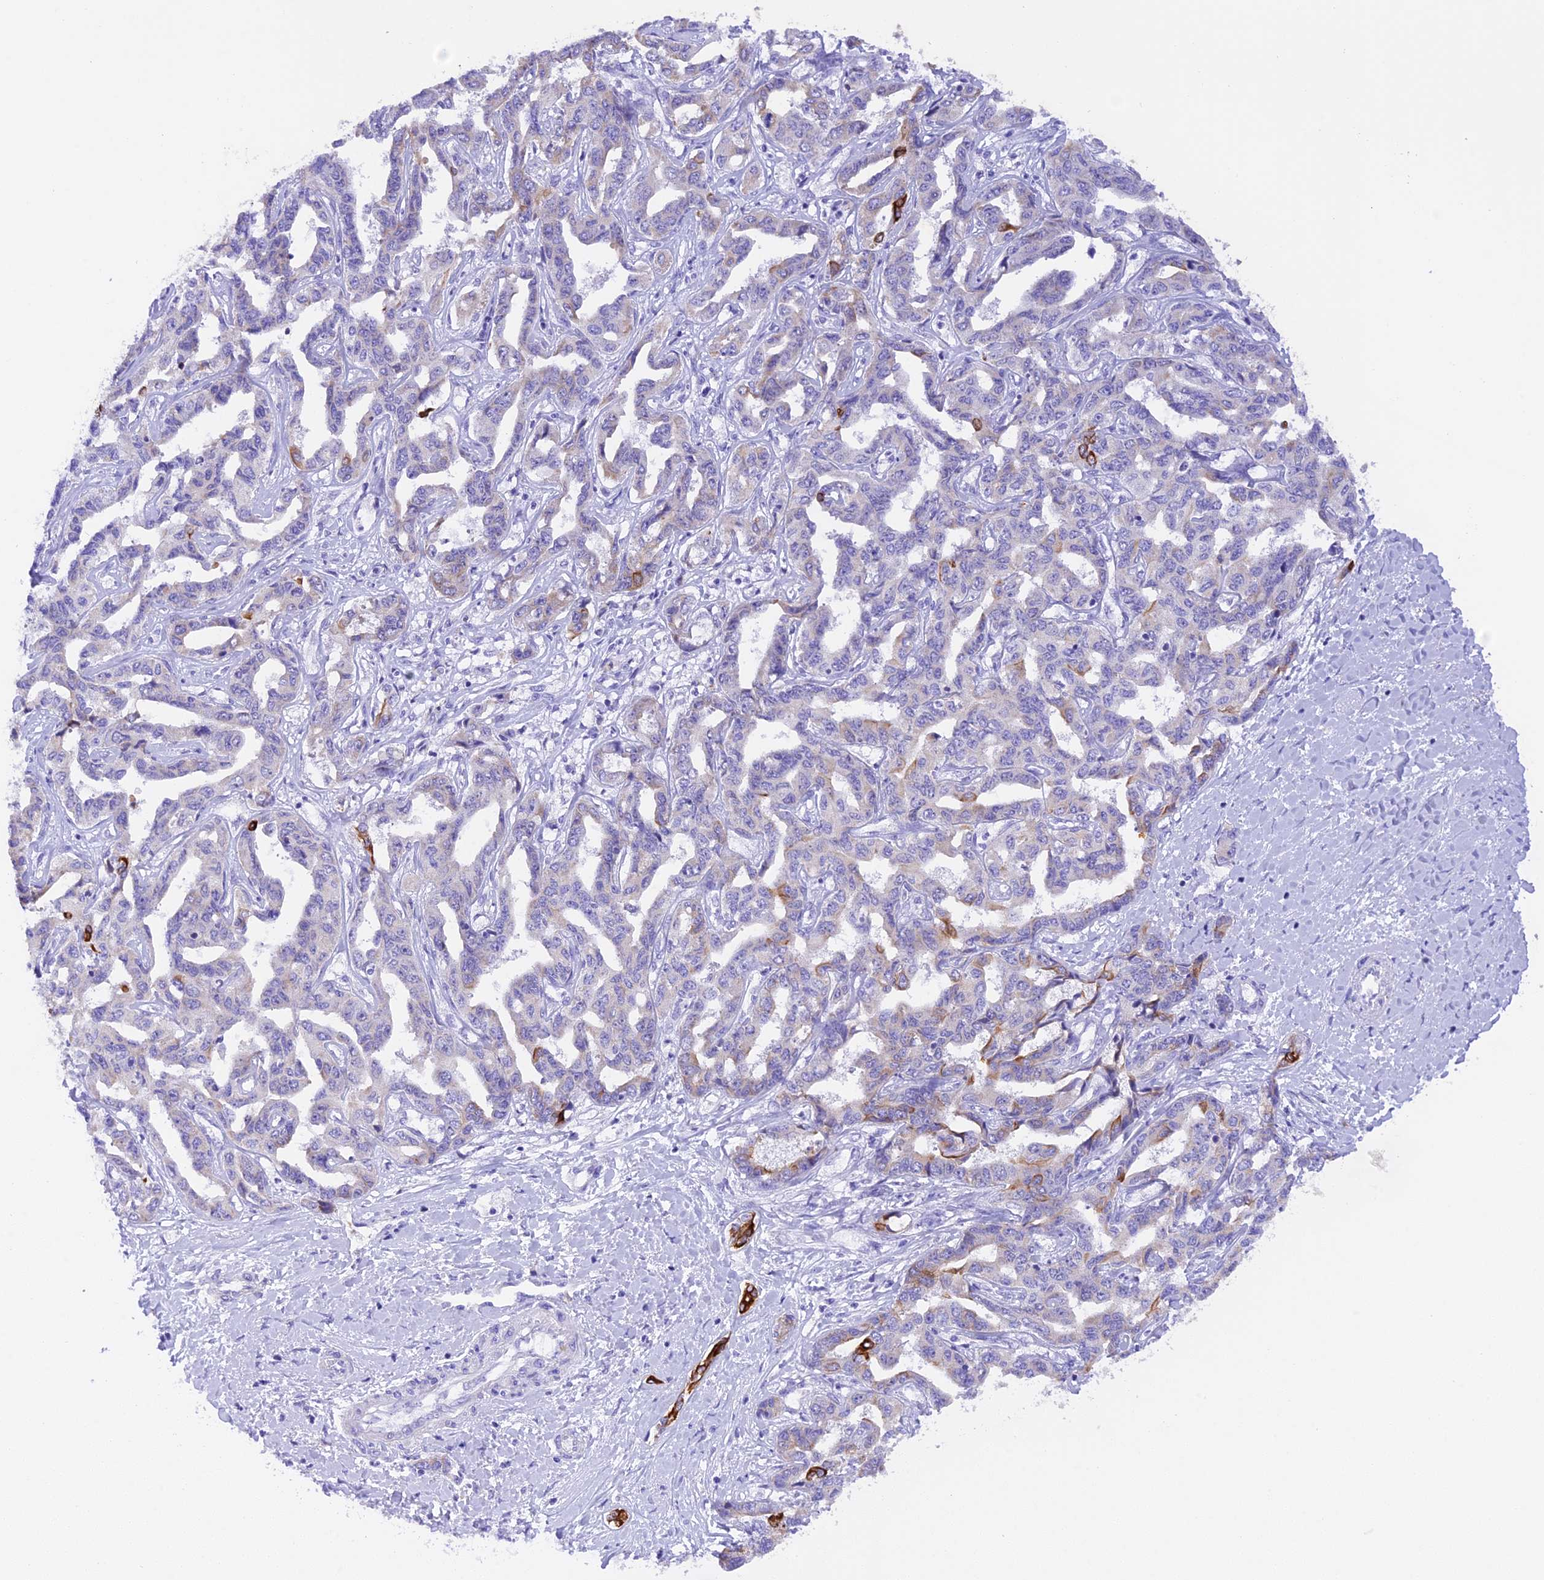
{"staining": {"intensity": "negative", "quantity": "none", "location": "none"}, "tissue": "liver cancer", "cell_type": "Tumor cells", "image_type": "cancer", "snomed": [{"axis": "morphology", "description": "Cholangiocarcinoma"}, {"axis": "topography", "description": "Liver"}], "caption": "Protein analysis of liver cancer (cholangiocarcinoma) displays no significant positivity in tumor cells.", "gene": "PKIA", "patient": {"sex": "male", "age": 59}}